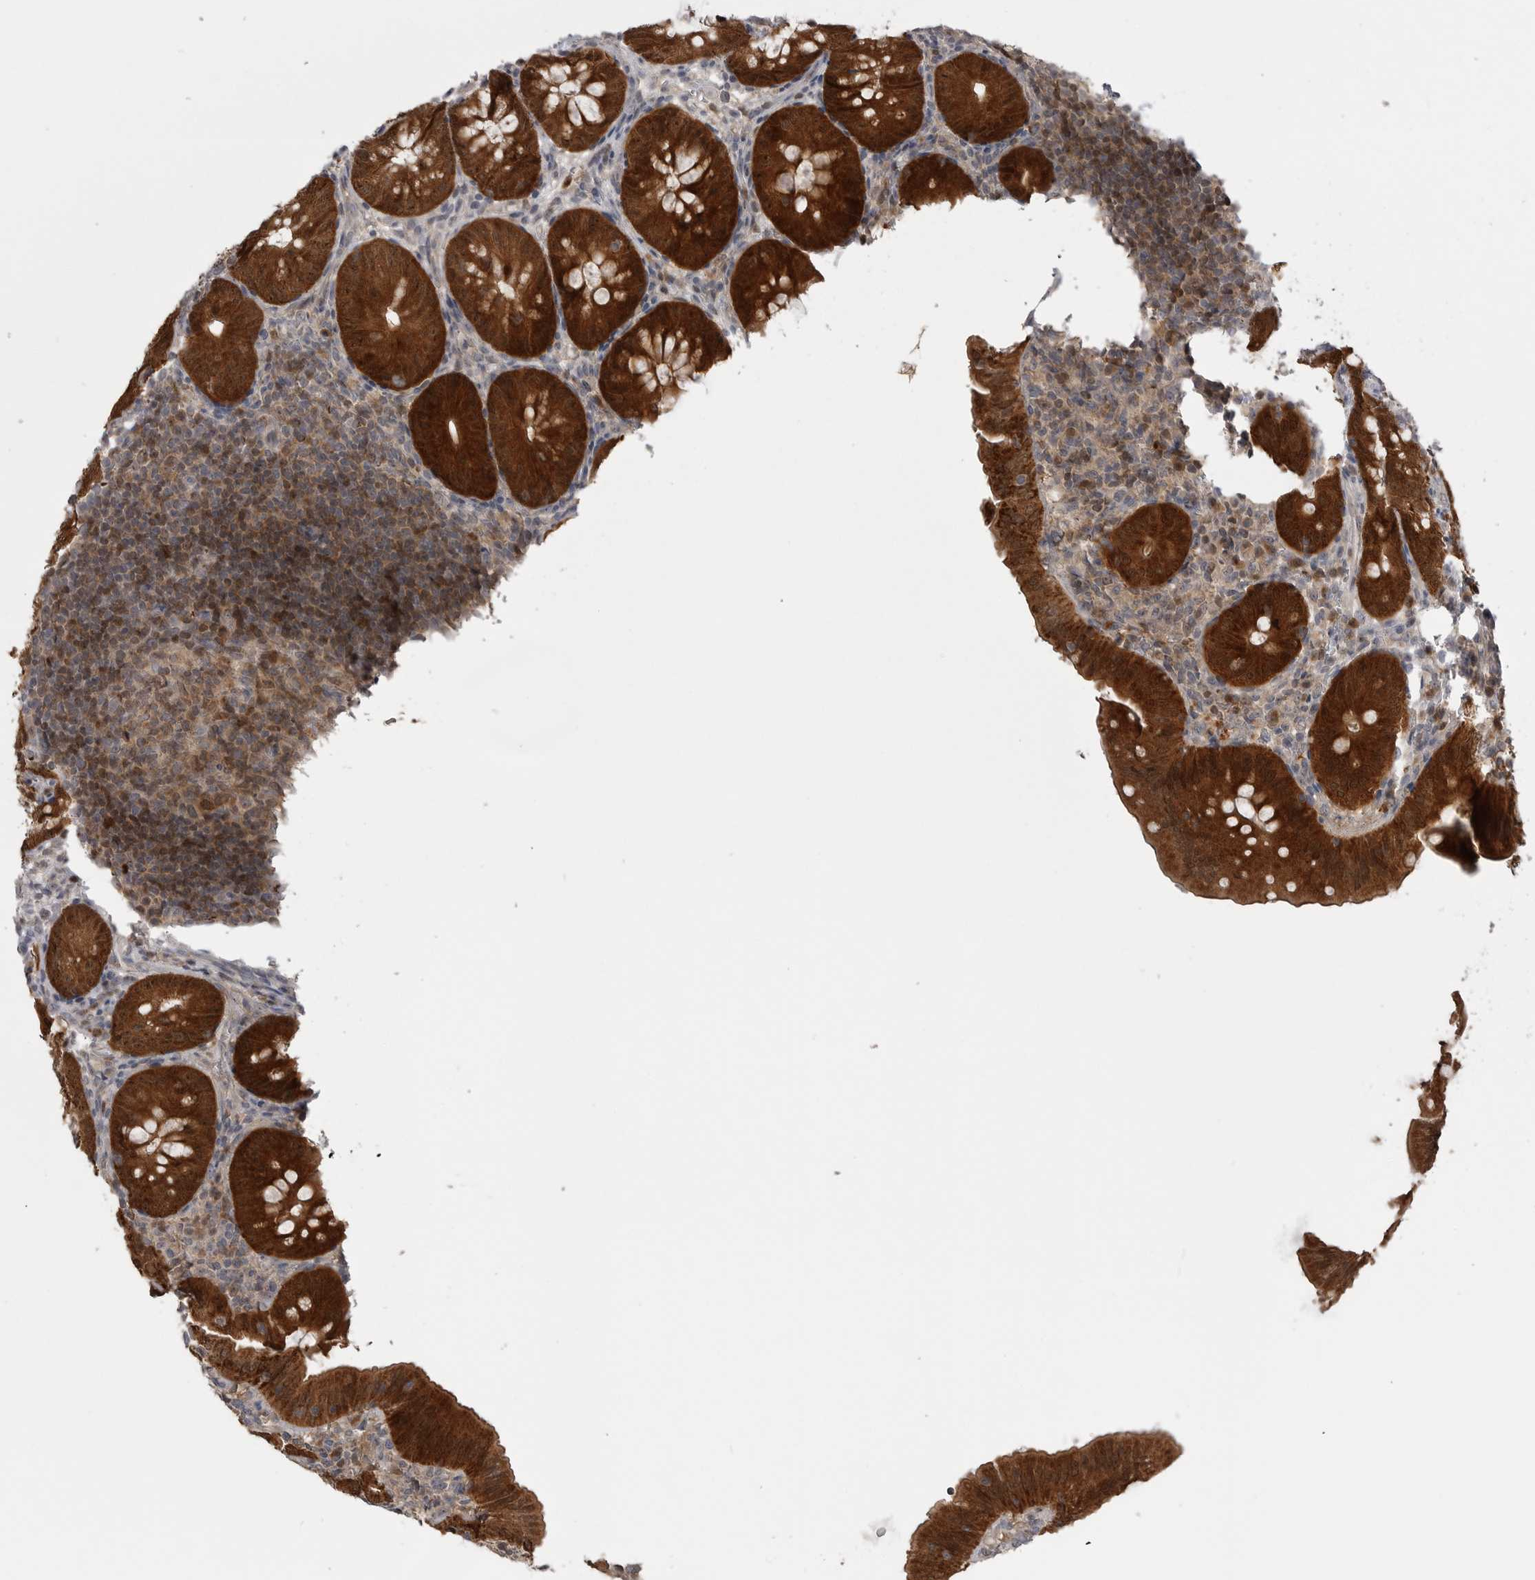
{"staining": {"intensity": "strong", "quantity": ">75%", "location": "cytoplasmic/membranous,nuclear"}, "tissue": "appendix", "cell_type": "Glandular cells", "image_type": "normal", "snomed": [{"axis": "morphology", "description": "Normal tissue, NOS"}, {"axis": "topography", "description": "Appendix"}], "caption": "Human appendix stained for a protein (brown) reveals strong cytoplasmic/membranous,nuclear positive positivity in about >75% of glandular cells.", "gene": "MAPK13", "patient": {"sex": "male", "age": 1}}